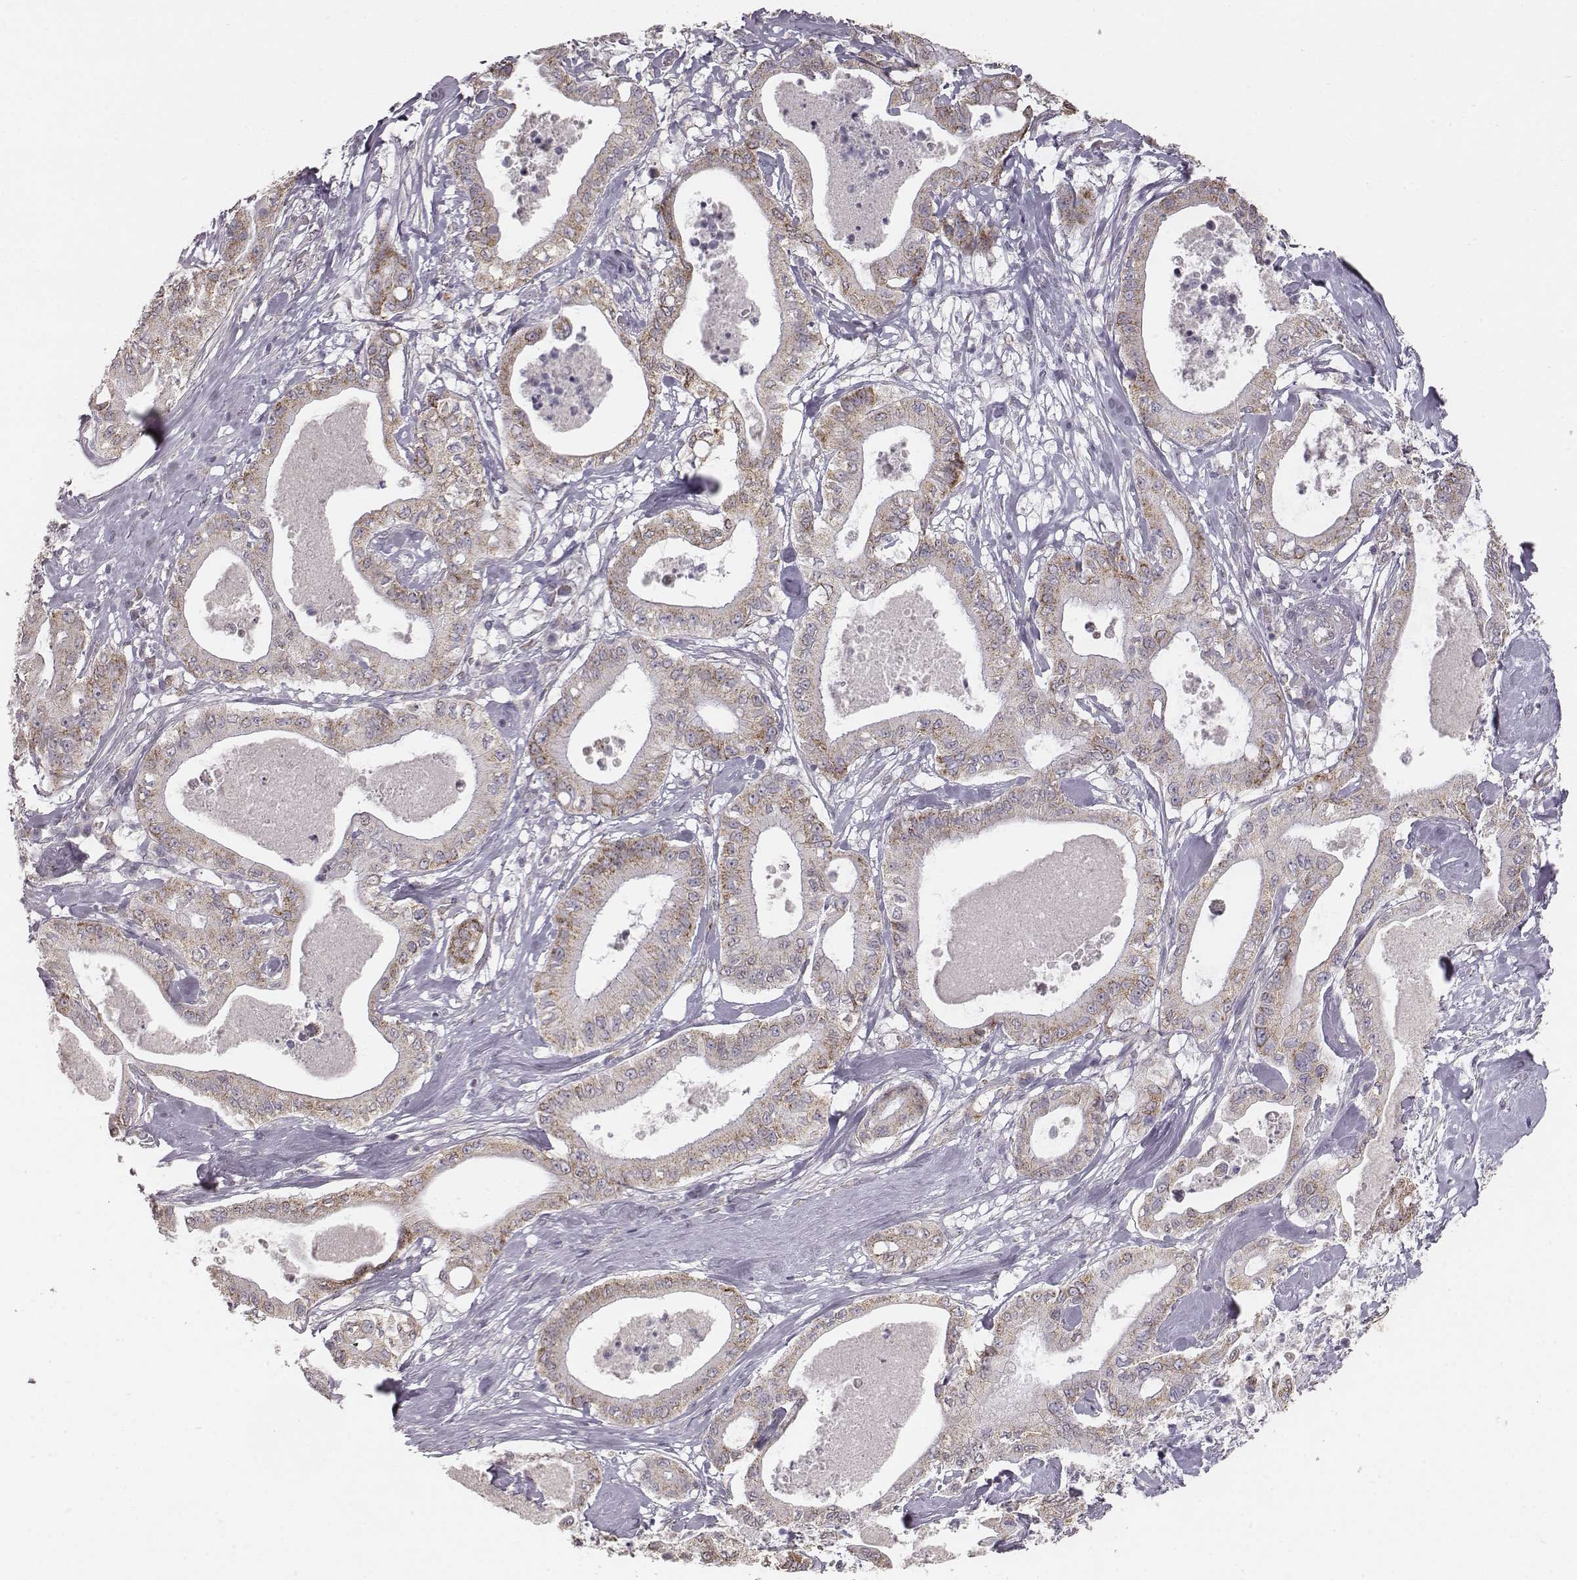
{"staining": {"intensity": "weak", "quantity": "25%-75%", "location": "cytoplasmic/membranous"}, "tissue": "pancreatic cancer", "cell_type": "Tumor cells", "image_type": "cancer", "snomed": [{"axis": "morphology", "description": "Adenocarcinoma, NOS"}, {"axis": "topography", "description": "Pancreas"}], "caption": "IHC of human pancreatic cancer demonstrates low levels of weak cytoplasmic/membranous expression in approximately 25%-75% of tumor cells.", "gene": "ABCD3", "patient": {"sex": "male", "age": 71}}